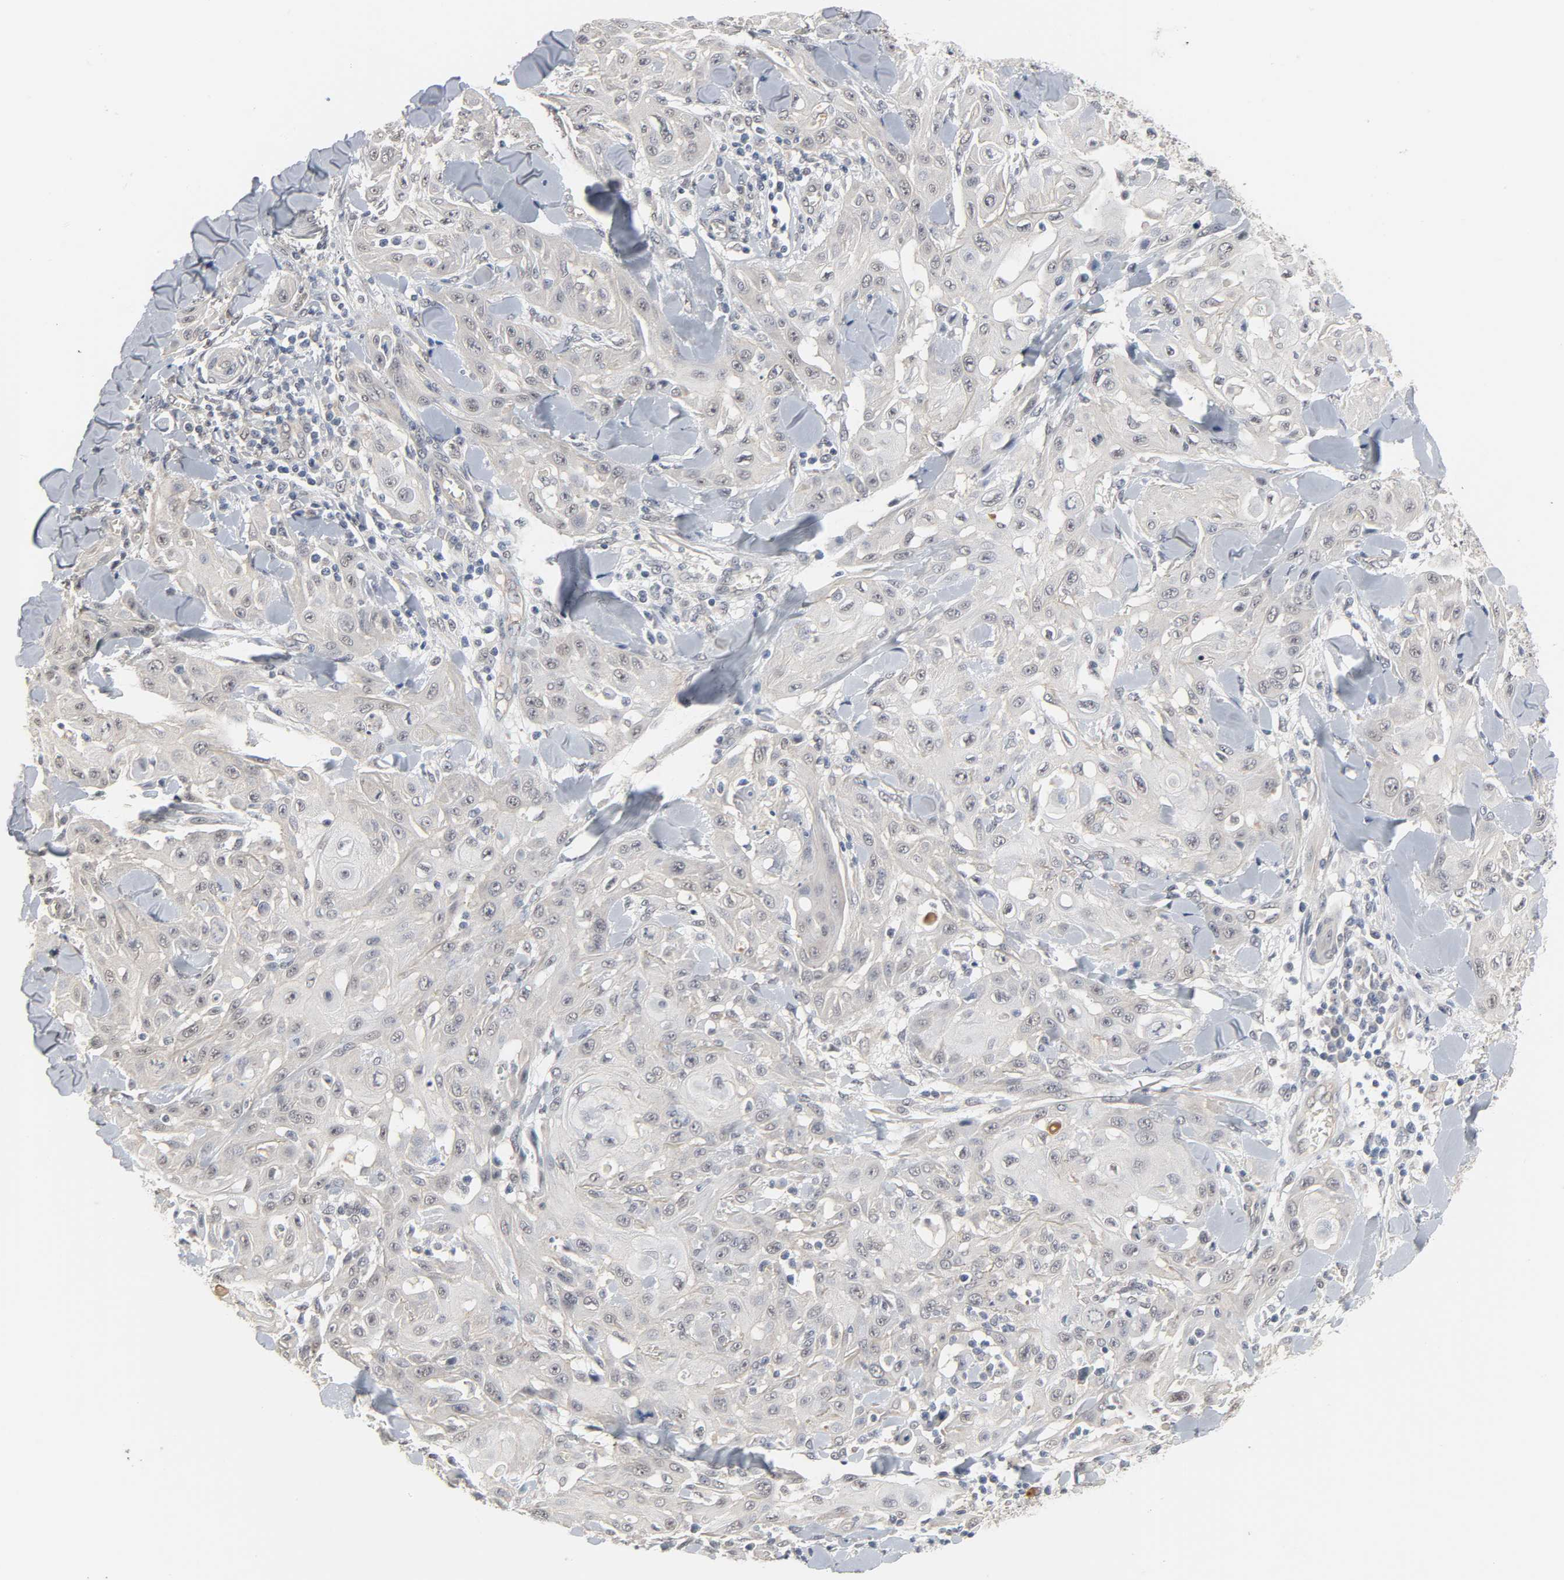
{"staining": {"intensity": "negative", "quantity": "none", "location": "none"}, "tissue": "skin cancer", "cell_type": "Tumor cells", "image_type": "cancer", "snomed": [{"axis": "morphology", "description": "Squamous cell carcinoma, NOS"}, {"axis": "topography", "description": "Skin"}], "caption": "DAB immunohistochemical staining of human skin cancer (squamous cell carcinoma) exhibits no significant staining in tumor cells.", "gene": "ACSS2", "patient": {"sex": "male", "age": 24}}